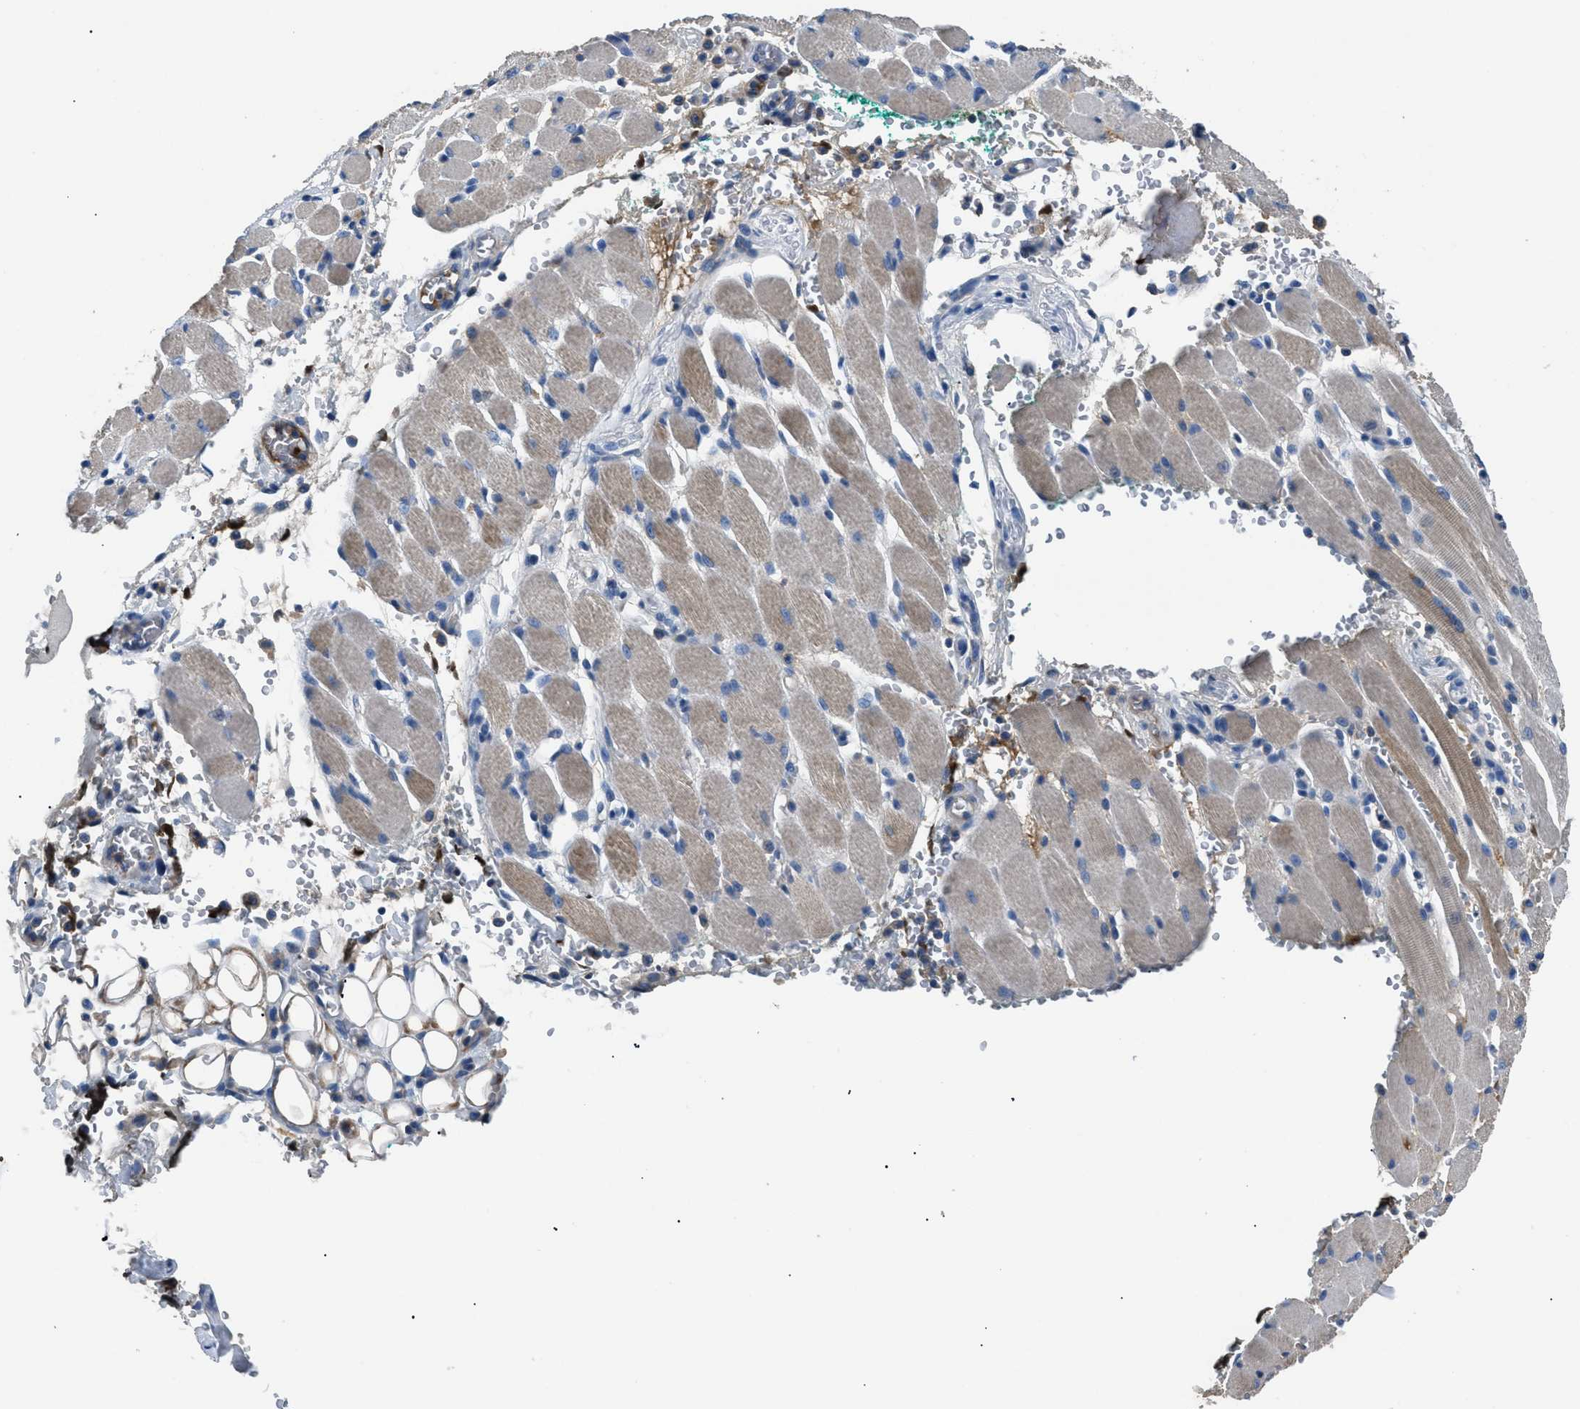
{"staining": {"intensity": "negative", "quantity": "none", "location": "none"}, "tissue": "adipose tissue", "cell_type": "Adipocytes", "image_type": "normal", "snomed": [{"axis": "morphology", "description": "Squamous cell carcinoma, NOS"}, {"axis": "topography", "description": "Oral tissue"}, {"axis": "topography", "description": "Head-Neck"}], "caption": "Histopathology image shows no significant protein positivity in adipocytes of benign adipose tissue. (DAB IHC visualized using brightfield microscopy, high magnification).", "gene": "SGCZ", "patient": {"sex": "female", "age": 50}}